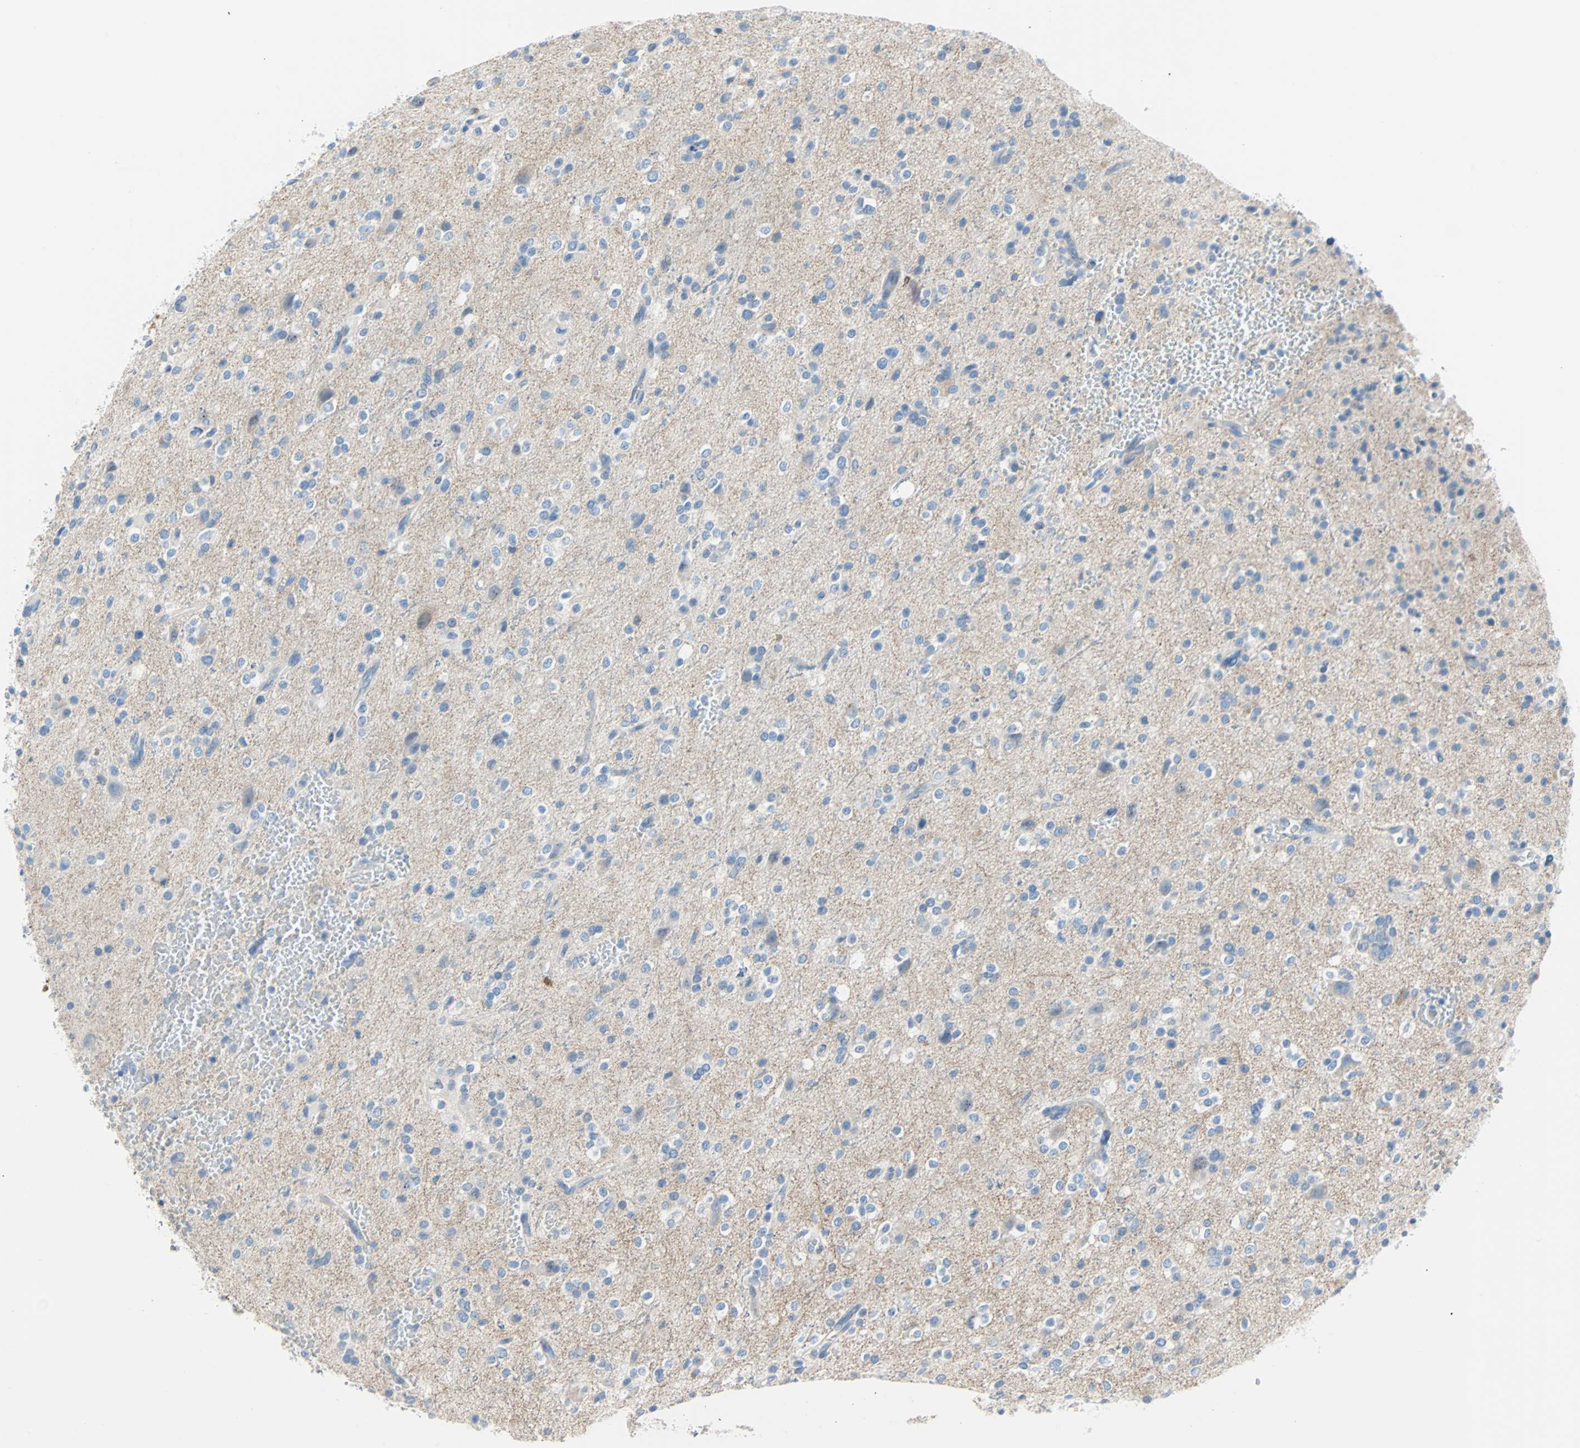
{"staining": {"intensity": "negative", "quantity": "none", "location": "none"}, "tissue": "glioma", "cell_type": "Tumor cells", "image_type": "cancer", "snomed": [{"axis": "morphology", "description": "Glioma, malignant, High grade"}, {"axis": "topography", "description": "Brain"}], "caption": "A high-resolution histopathology image shows immunohistochemistry (IHC) staining of glioma, which demonstrates no significant positivity in tumor cells.", "gene": "PDPN", "patient": {"sex": "male", "age": 47}}